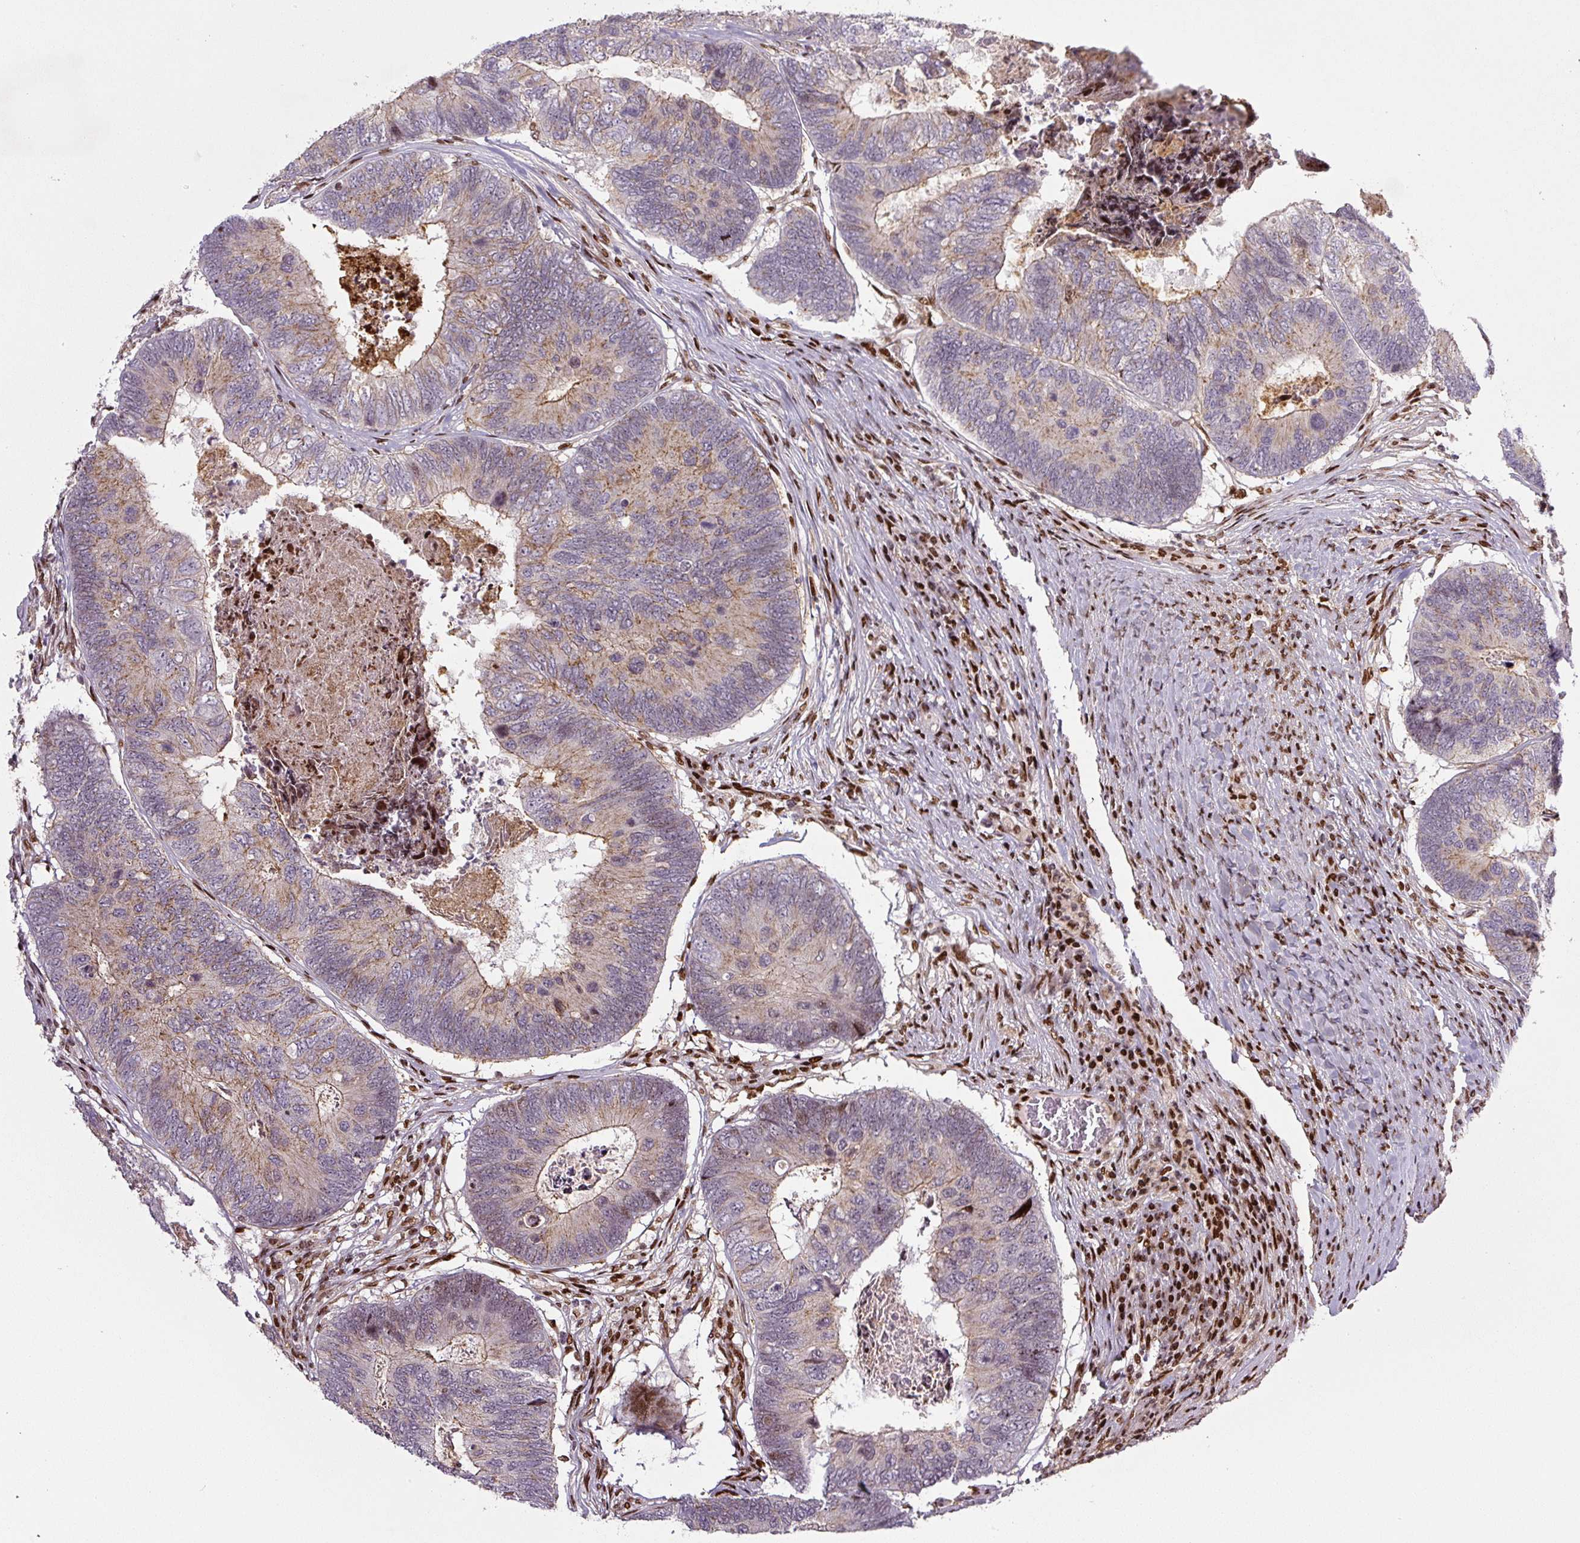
{"staining": {"intensity": "moderate", "quantity": "25%-75%", "location": "cytoplasmic/membranous"}, "tissue": "colorectal cancer", "cell_type": "Tumor cells", "image_type": "cancer", "snomed": [{"axis": "morphology", "description": "Adenocarcinoma, NOS"}, {"axis": "topography", "description": "Colon"}], "caption": "The immunohistochemical stain highlights moderate cytoplasmic/membranous expression in tumor cells of colorectal adenocarcinoma tissue. (DAB (3,3'-diaminobenzidine) IHC with brightfield microscopy, high magnification).", "gene": "PYDC2", "patient": {"sex": "female", "age": 67}}